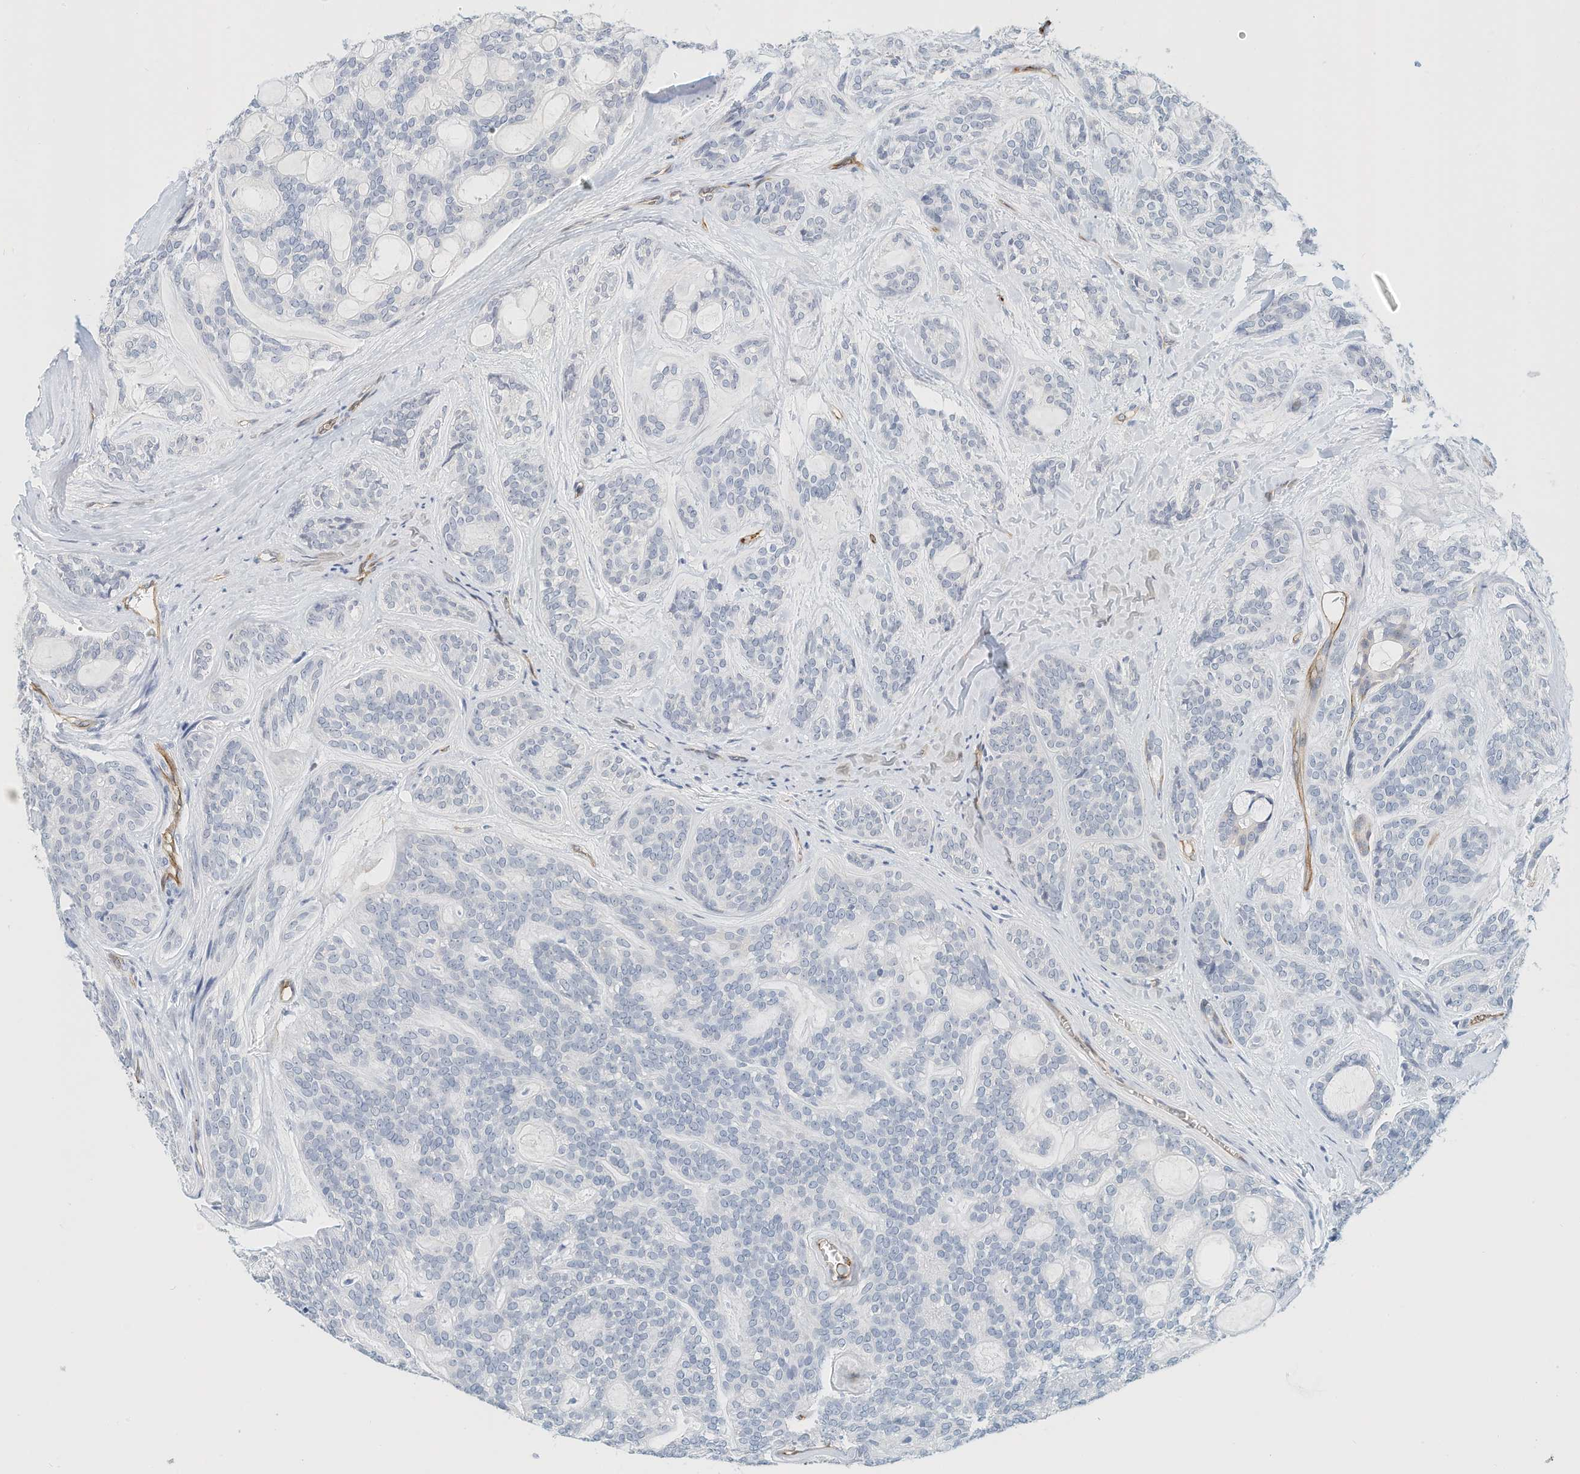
{"staining": {"intensity": "negative", "quantity": "none", "location": "none"}, "tissue": "head and neck cancer", "cell_type": "Tumor cells", "image_type": "cancer", "snomed": [{"axis": "morphology", "description": "Adenocarcinoma, NOS"}, {"axis": "topography", "description": "Head-Neck"}], "caption": "High magnification brightfield microscopy of head and neck cancer (adenocarcinoma) stained with DAB (3,3'-diaminobenzidine) (brown) and counterstained with hematoxylin (blue): tumor cells show no significant positivity.", "gene": "ARHGAP28", "patient": {"sex": "male", "age": 66}}